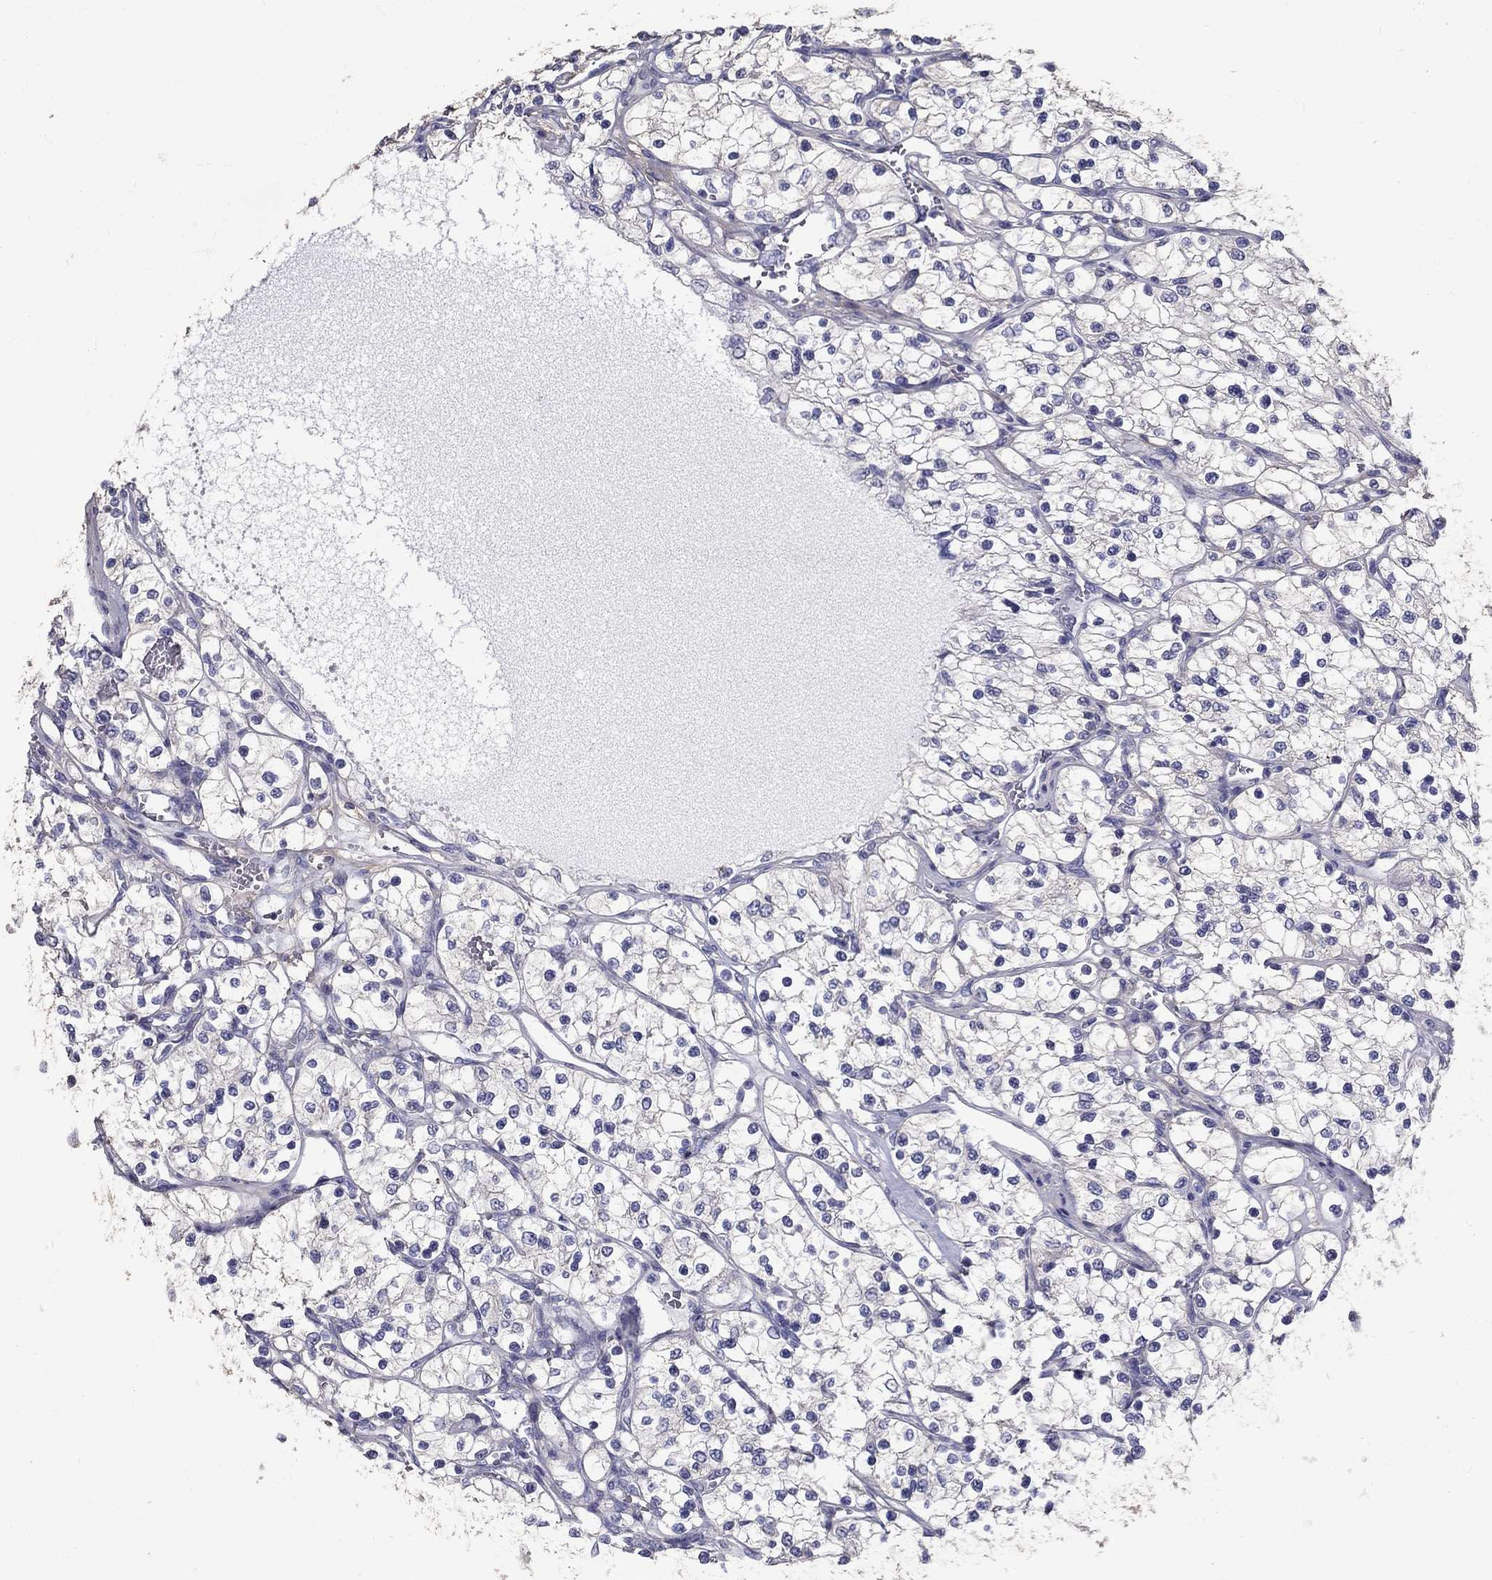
{"staining": {"intensity": "negative", "quantity": "none", "location": "none"}, "tissue": "renal cancer", "cell_type": "Tumor cells", "image_type": "cancer", "snomed": [{"axis": "morphology", "description": "Adenocarcinoma, NOS"}, {"axis": "topography", "description": "Kidney"}], "caption": "Adenocarcinoma (renal) stained for a protein using IHC shows no expression tumor cells.", "gene": "ANXA10", "patient": {"sex": "female", "age": 69}}